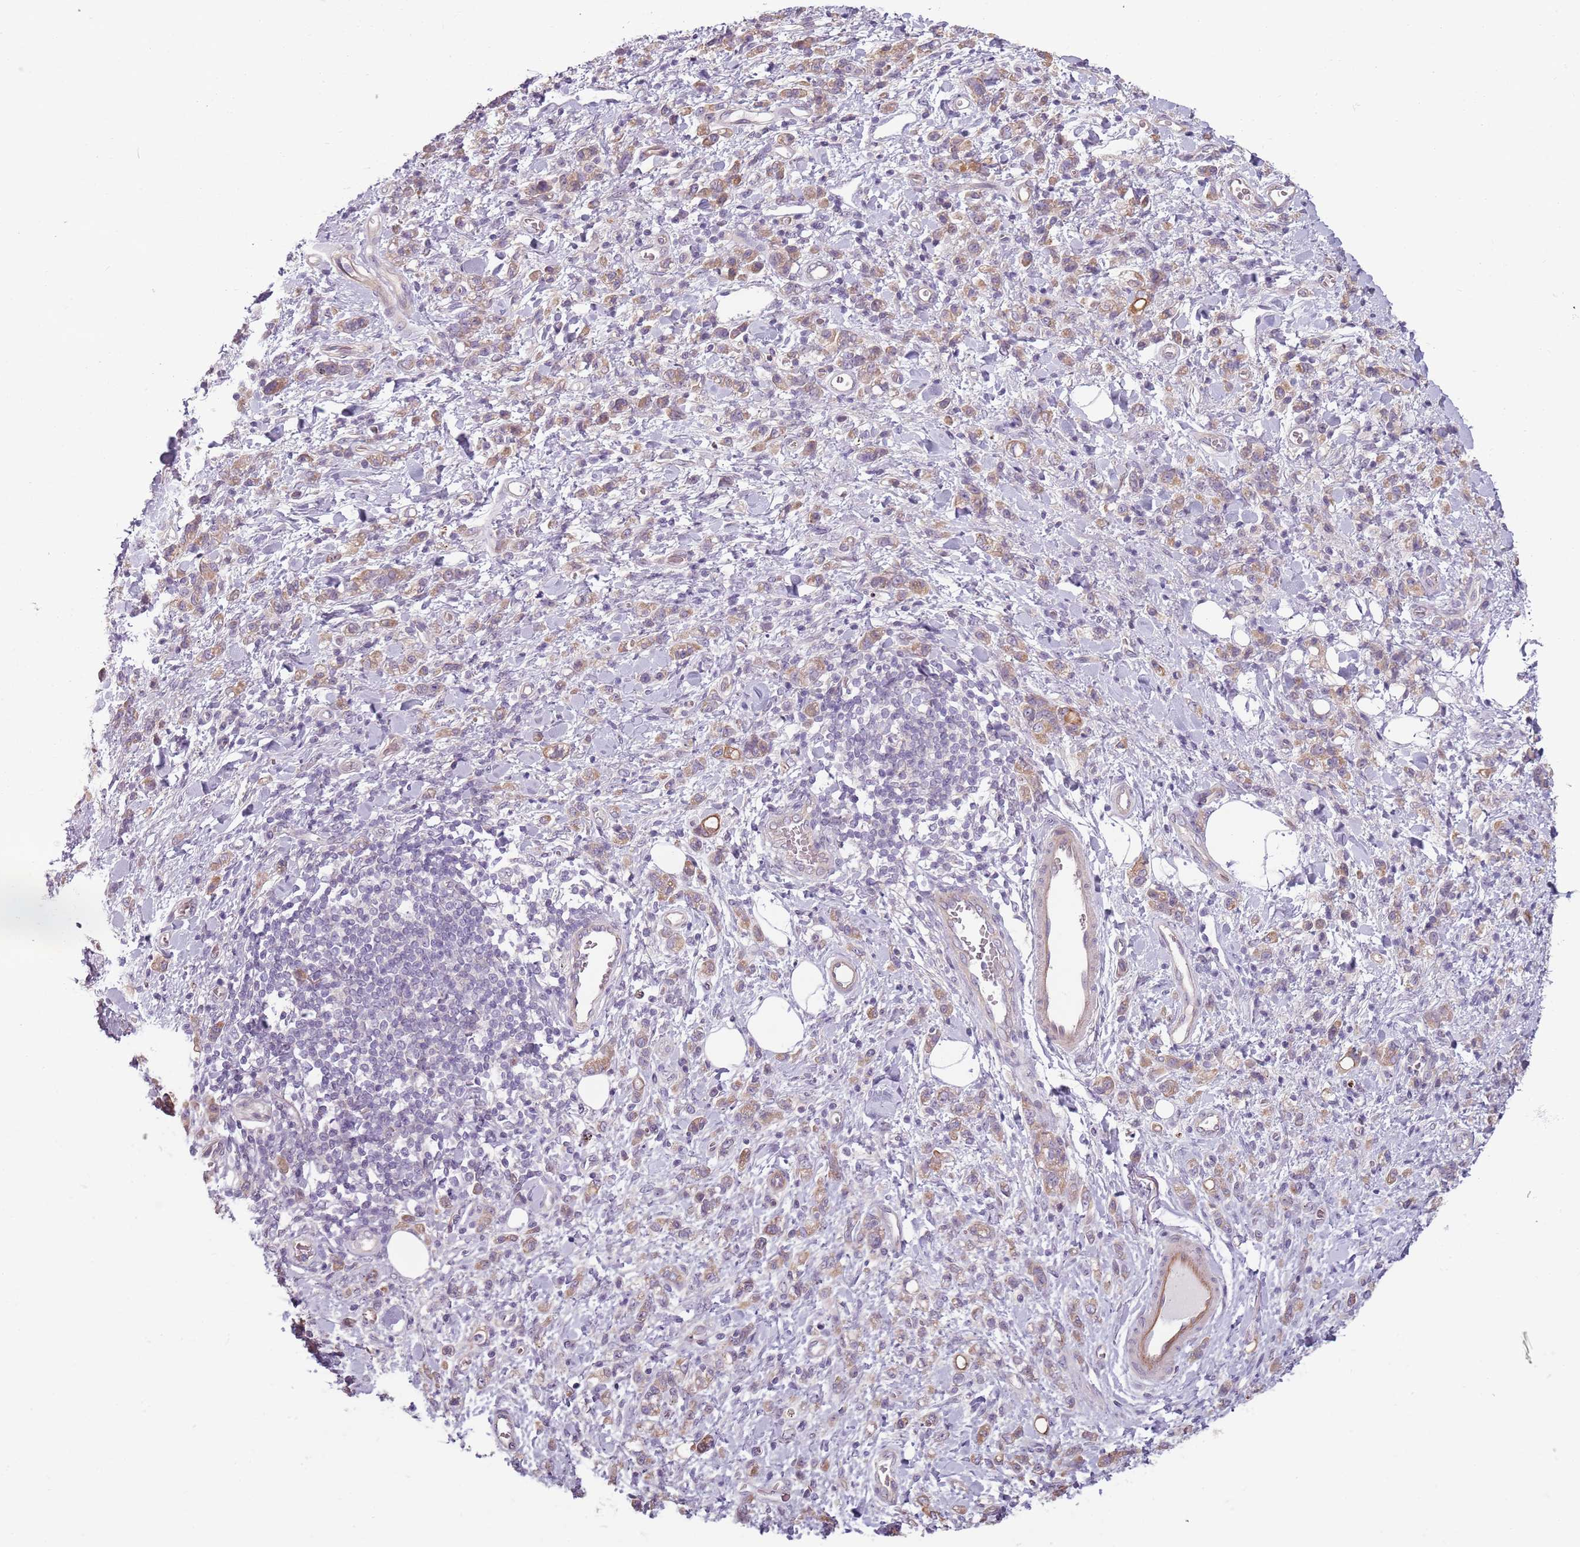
{"staining": {"intensity": "weak", "quantity": ">75%", "location": "cytoplasmic/membranous"}, "tissue": "stomach cancer", "cell_type": "Tumor cells", "image_type": "cancer", "snomed": [{"axis": "morphology", "description": "Adenocarcinoma, NOS"}, {"axis": "topography", "description": "Stomach"}], "caption": "Immunohistochemistry of human stomach cancer shows low levels of weak cytoplasmic/membranous expression in approximately >75% of tumor cells.", "gene": "TLCD2", "patient": {"sex": "male", "age": 77}}